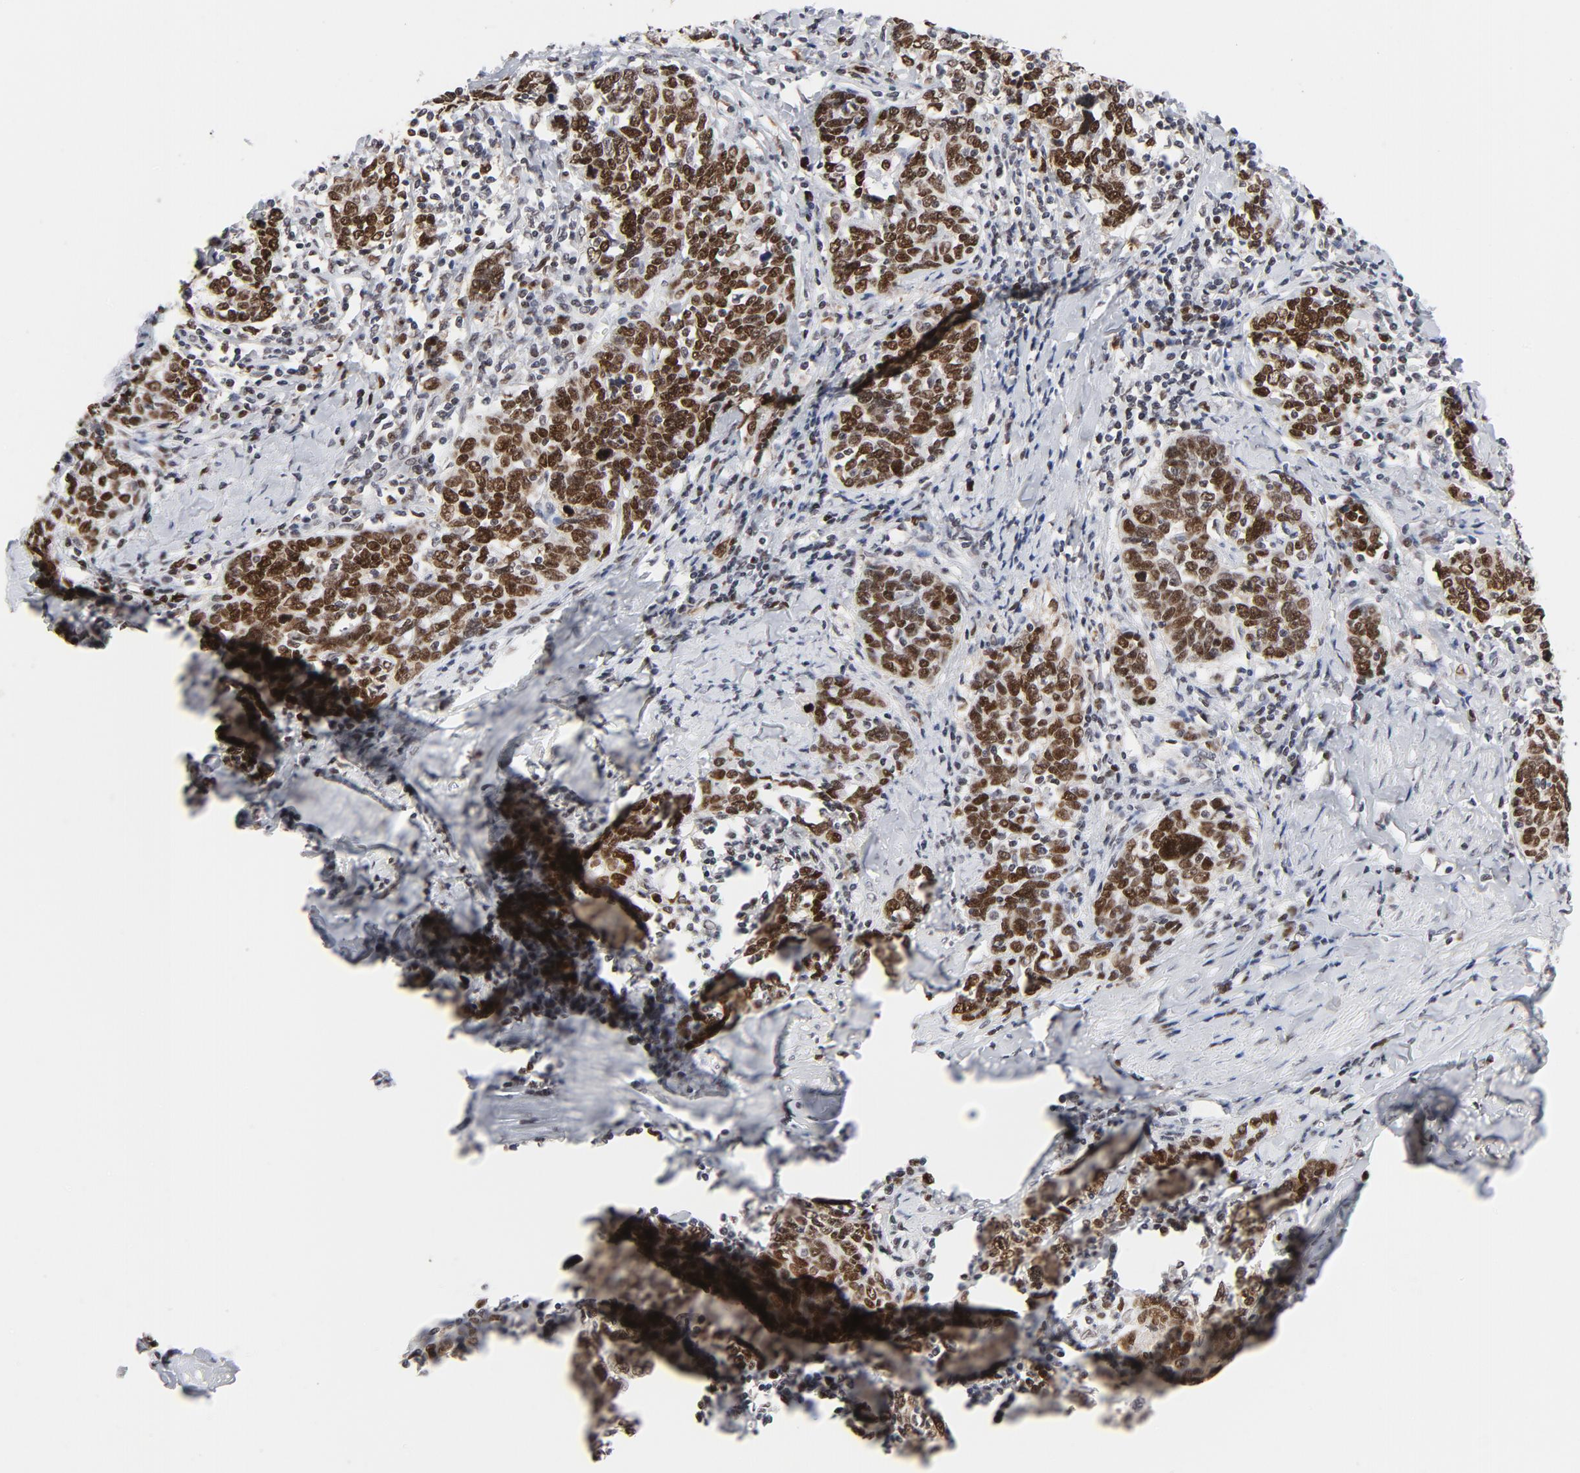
{"staining": {"intensity": "strong", "quantity": ">75%", "location": "nuclear"}, "tissue": "cervical cancer", "cell_type": "Tumor cells", "image_type": "cancer", "snomed": [{"axis": "morphology", "description": "Squamous cell carcinoma, NOS"}, {"axis": "topography", "description": "Cervix"}], "caption": "There is high levels of strong nuclear expression in tumor cells of cervical cancer (squamous cell carcinoma), as demonstrated by immunohistochemical staining (brown color).", "gene": "RFC4", "patient": {"sex": "female", "age": 41}}